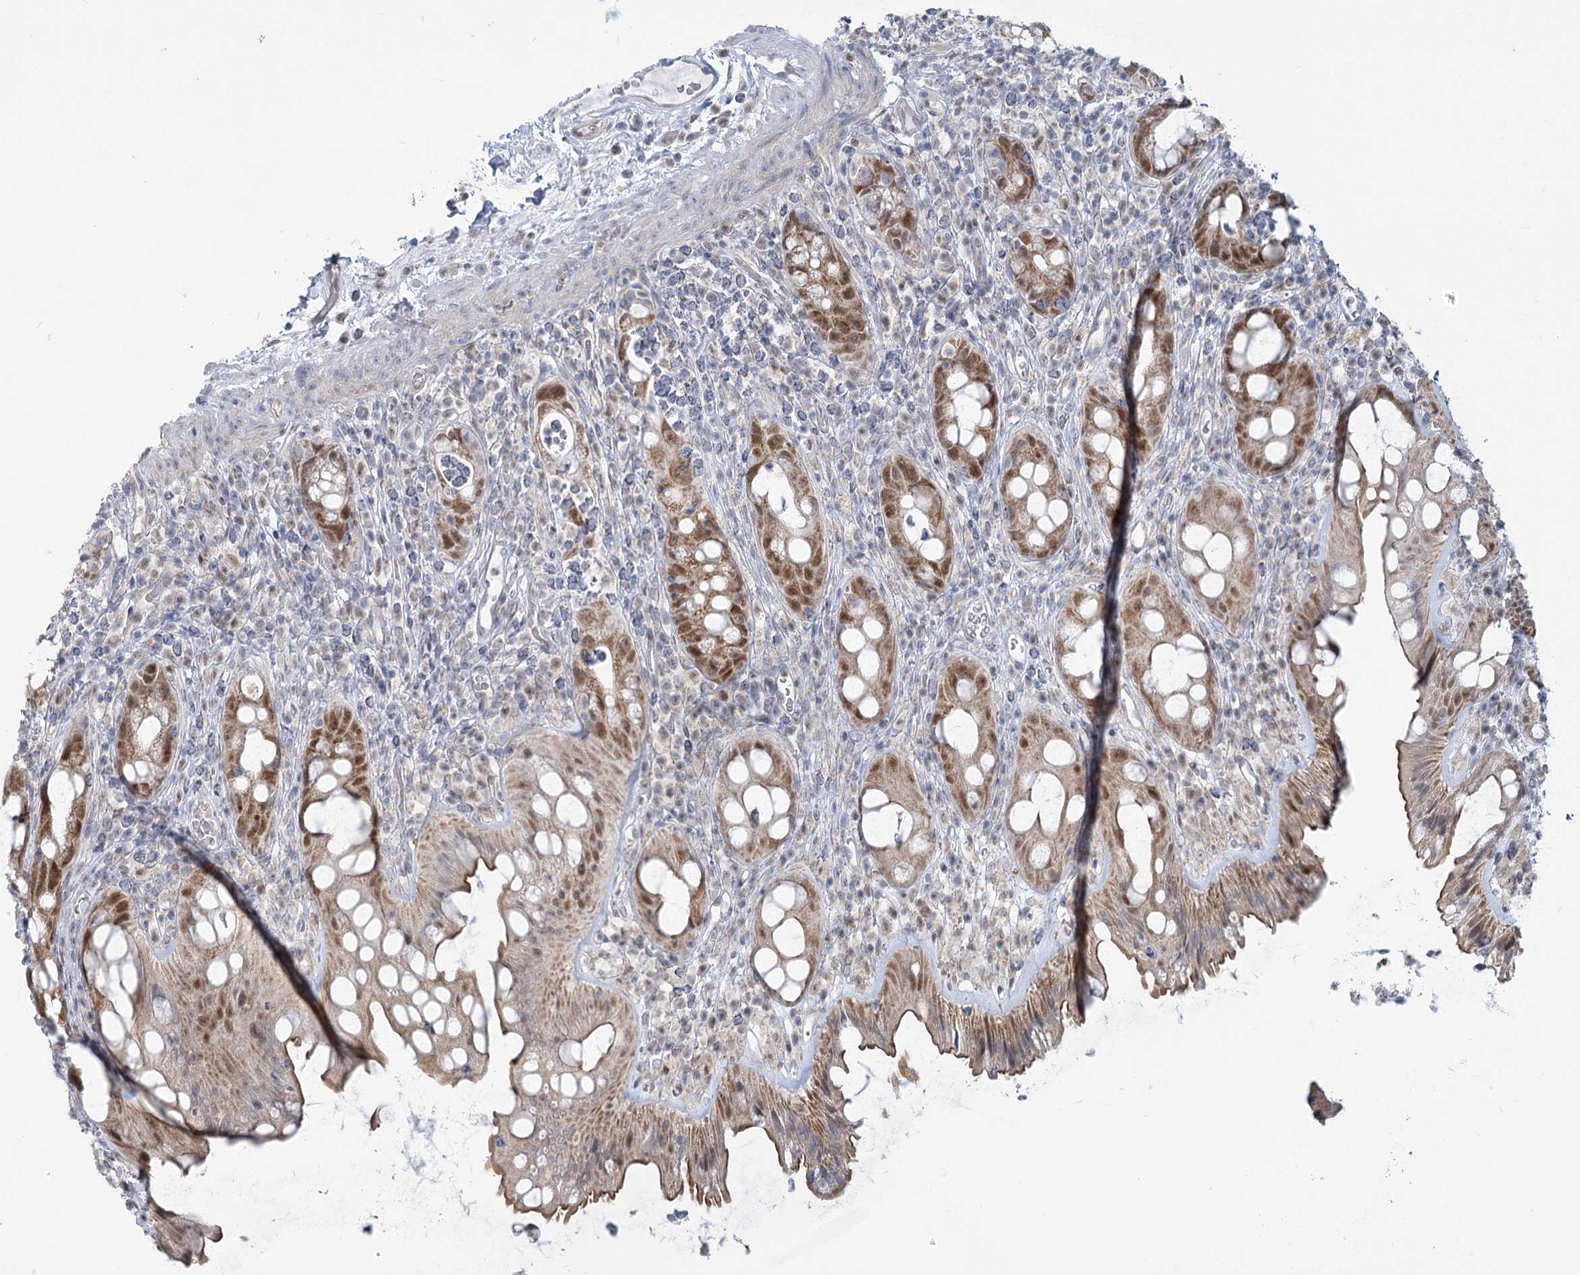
{"staining": {"intensity": "moderate", "quantity": ">75%", "location": "cytoplasmic/membranous,nuclear"}, "tissue": "rectum", "cell_type": "Glandular cells", "image_type": "normal", "snomed": [{"axis": "morphology", "description": "Normal tissue, NOS"}, {"axis": "topography", "description": "Rectum"}], "caption": "A brown stain shows moderate cytoplasmic/membranous,nuclear positivity of a protein in glandular cells of unremarkable human rectum.", "gene": "MTG1", "patient": {"sex": "female", "age": 57}}